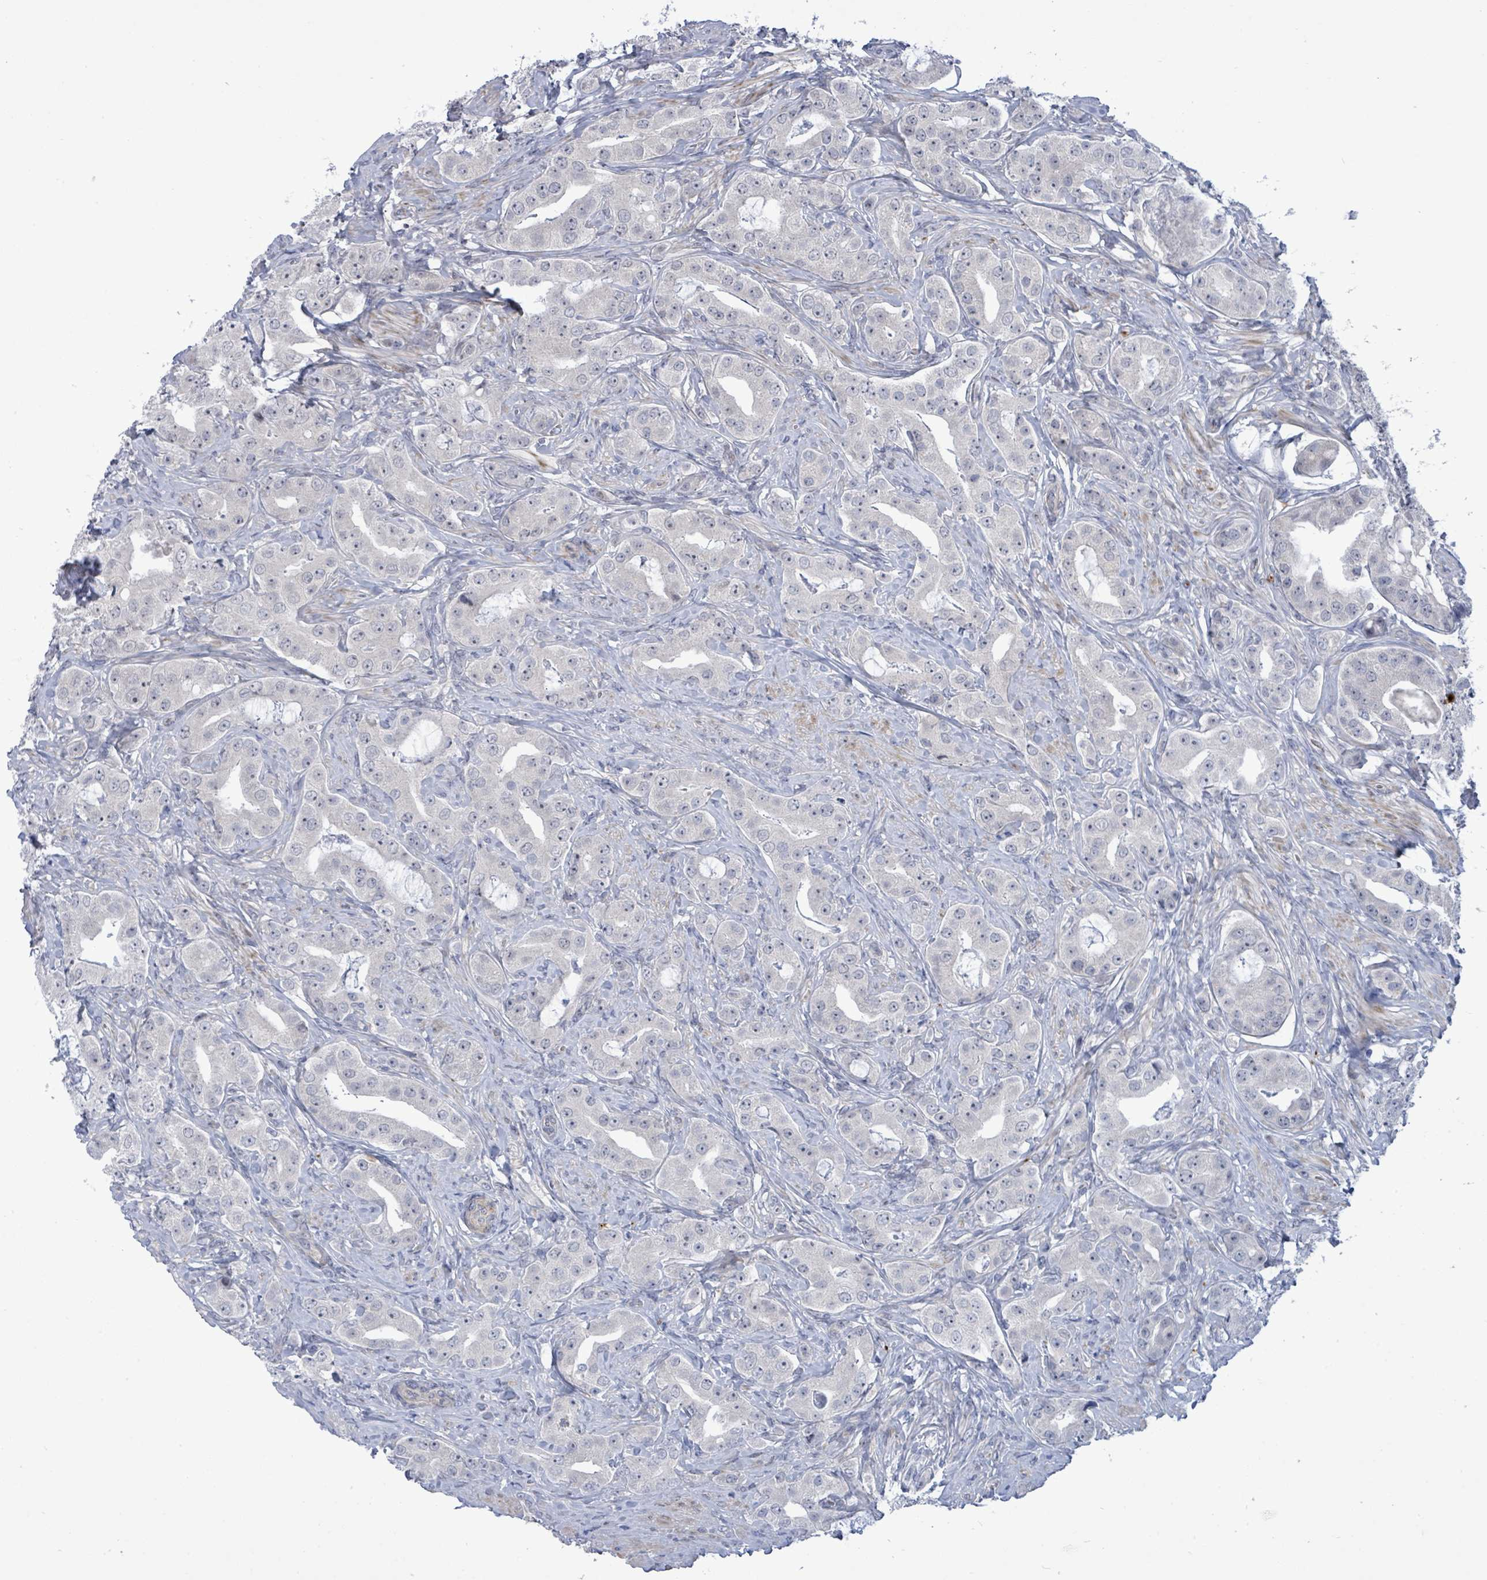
{"staining": {"intensity": "negative", "quantity": "none", "location": "none"}, "tissue": "prostate cancer", "cell_type": "Tumor cells", "image_type": "cancer", "snomed": [{"axis": "morphology", "description": "Adenocarcinoma, High grade"}, {"axis": "topography", "description": "Prostate"}], "caption": "High-grade adenocarcinoma (prostate) was stained to show a protein in brown. There is no significant expression in tumor cells. (DAB (3,3'-diaminobenzidine) immunohistochemistry (IHC), high magnification).", "gene": "CT45A5", "patient": {"sex": "male", "age": 63}}